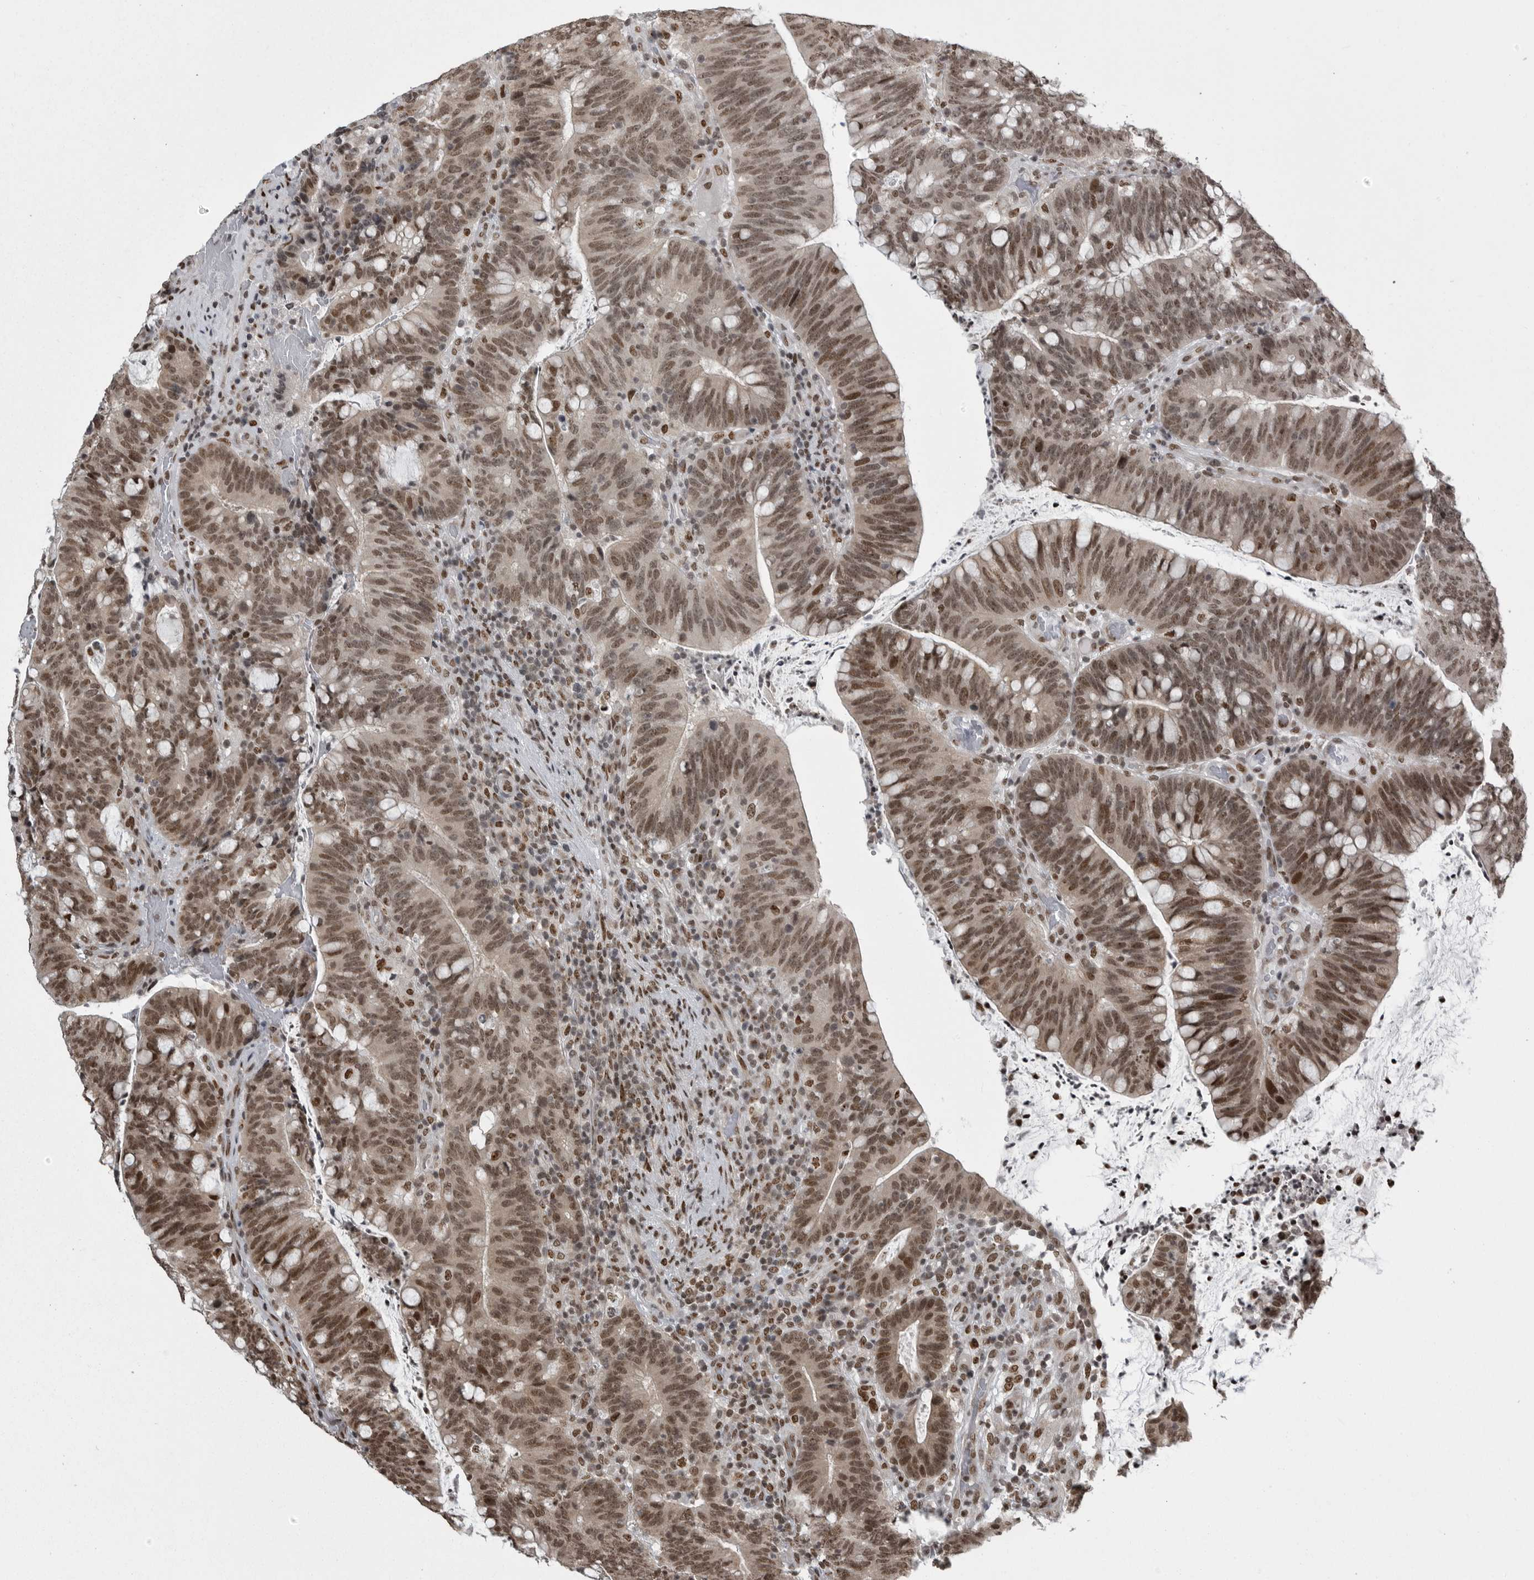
{"staining": {"intensity": "moderate", "quantity": ">75%", "location": "nuclear"}, "tissue": "colorectal cancer", "cell_type": "Tumor cells", "image_type": "cancer", "snomed": [{"axis": "morphology", "description": "Adenocarcinoma, NOS"}, {"axis": "topography", "description": "Colon"}], "caption": "Immunohistochemical staining of human colorectal cancer (adenocarcinoma) shows medium levels of moderate nuclear protein positivity in approximately >75% of tumor cells. The protein is shown in brown color, while the nuclei are stained blue.", "gene": "YAF2", "patient": {"sex": "female", "age": 66}}